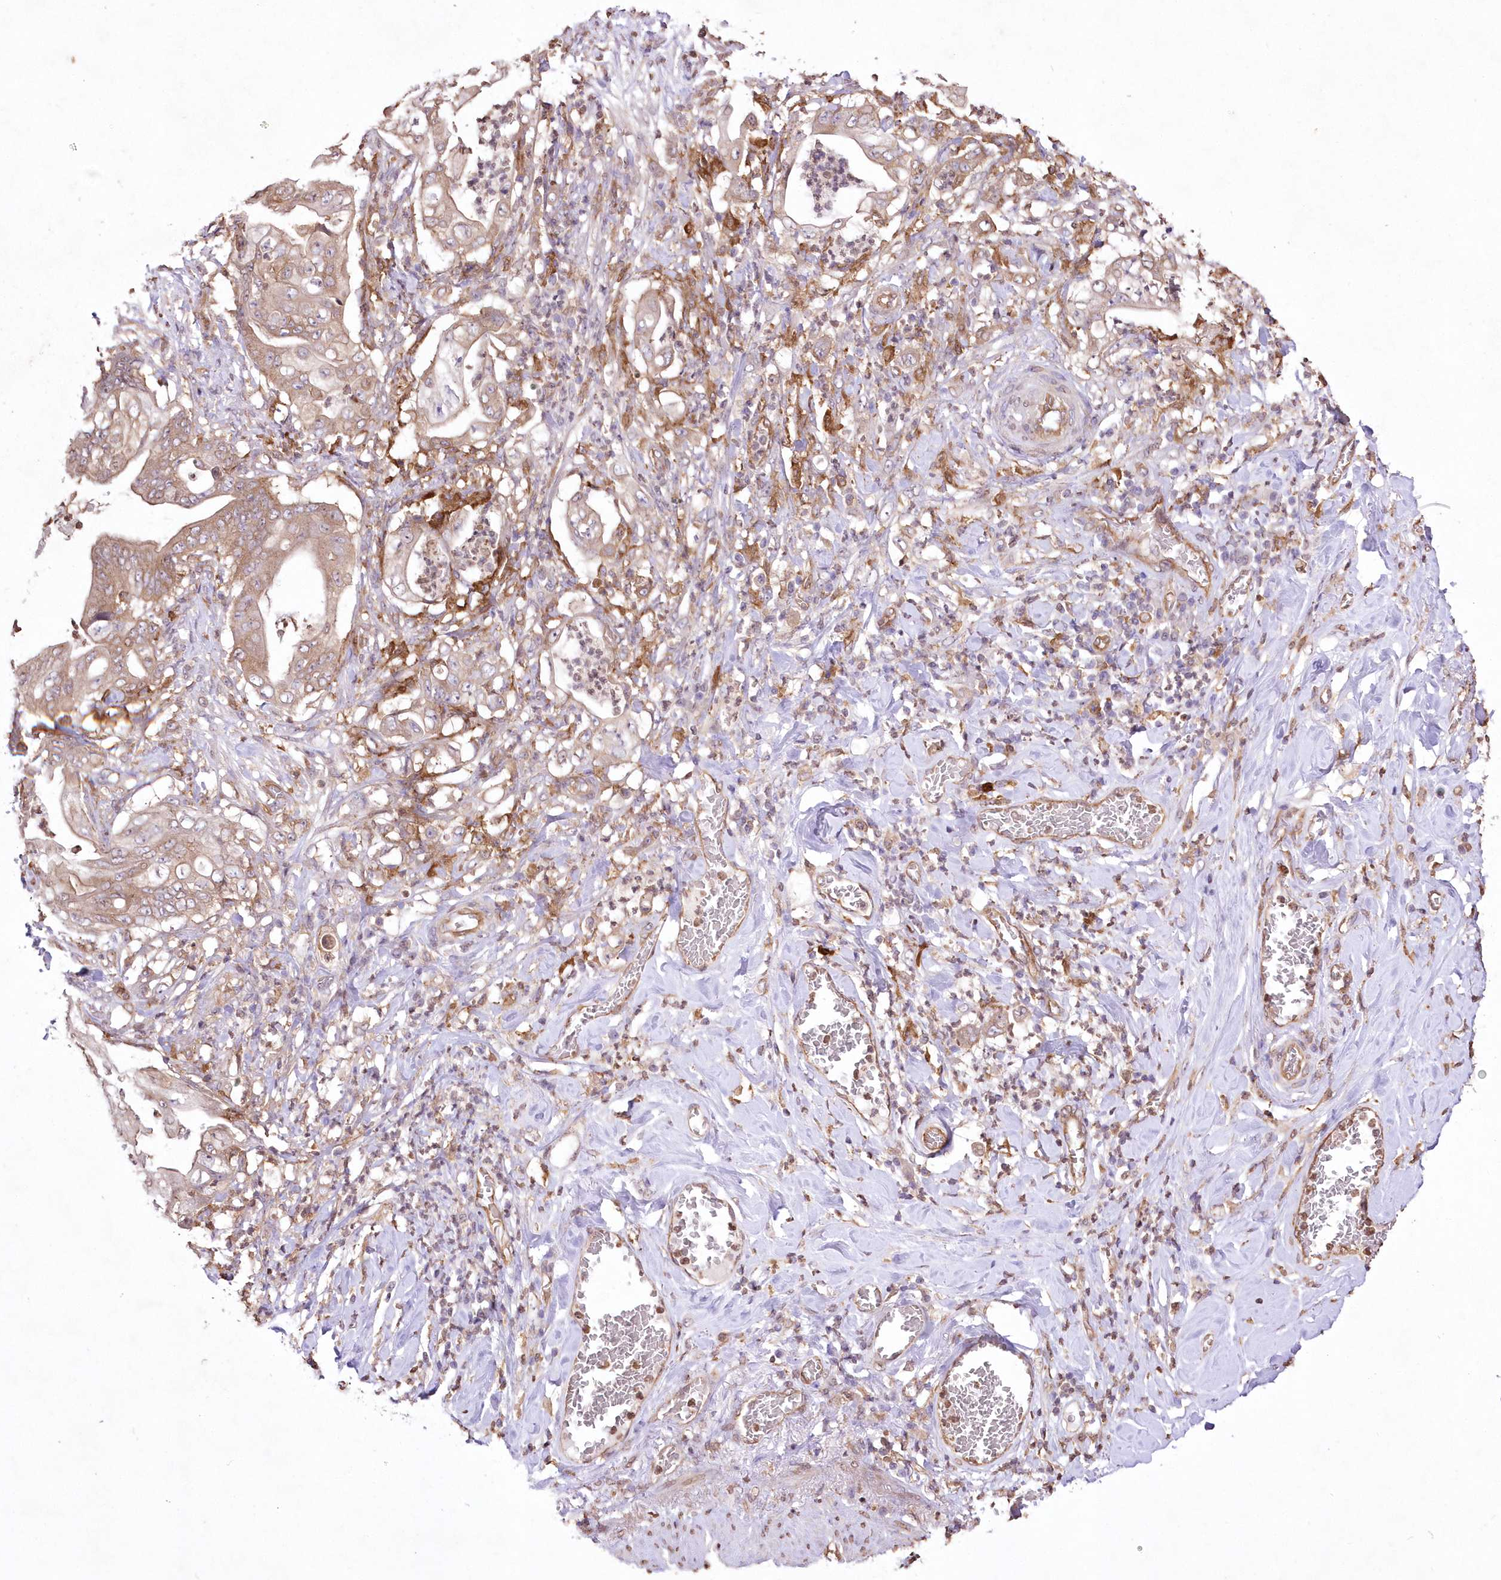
{"staining": {"intensity": "weak", "quantity": ">75%", "location": "cytoplasmic/membranous"}, "tissue": "stomach cancer", "cell_type": "Tumor cells", "image_type": "cancer", "snomed": [{"axis": "morphology", "description": "Adenocarcinoma, NOS"}, {"axis": "topography", "description": "Stomach"}], "caption": "Tumor cells display weak cytoplasmic/membranous staining in about >75% of cells in stomach cancer (adenocarcinoma).", "gene": "FCHO2", "patient": {"sex": "female", "age": 73}}